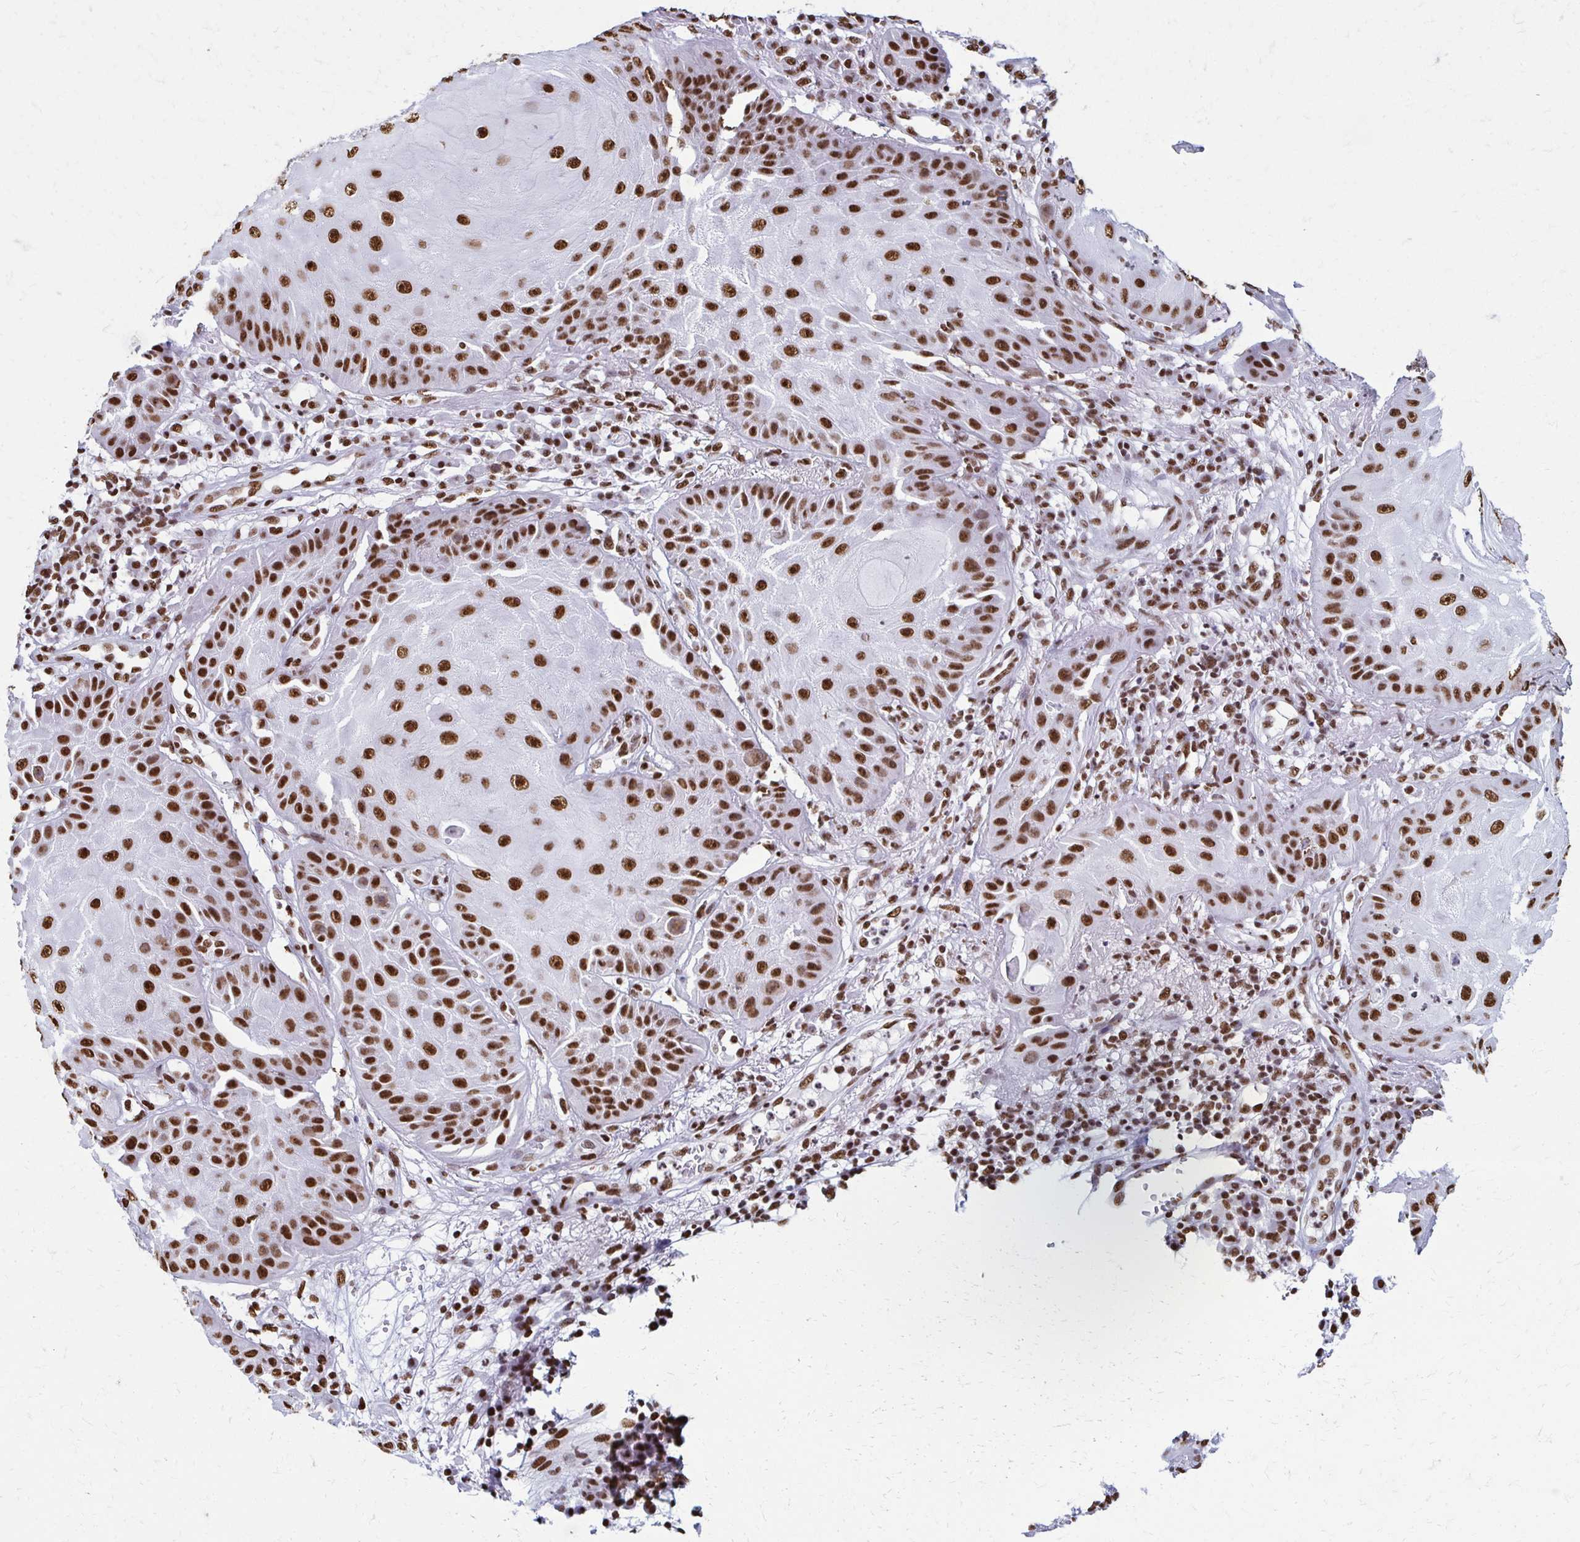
{"staining": {"intensity": "strong", "quantity": ">75%", "location": "nuclear"}, "tissue": "skin cancer", "cell_type": "Tumor cells", "image_type": "cancer", "snomed": [{"axis": "morphology", "description": "Squamous cell carcinoma, NOS"}, {"axis": "topography", "description": "Skin"}], "caption": "IHC (DAB) staining of human skin cancer displays strong nuclear protein staining in about >75% of tumor cells. (DAB (3,3'-diaminobenzidine) = brown stain, brightfield microscopy at high magnification).", "gene": "NONO", "patient": {"sex": "male", "age": 70}}